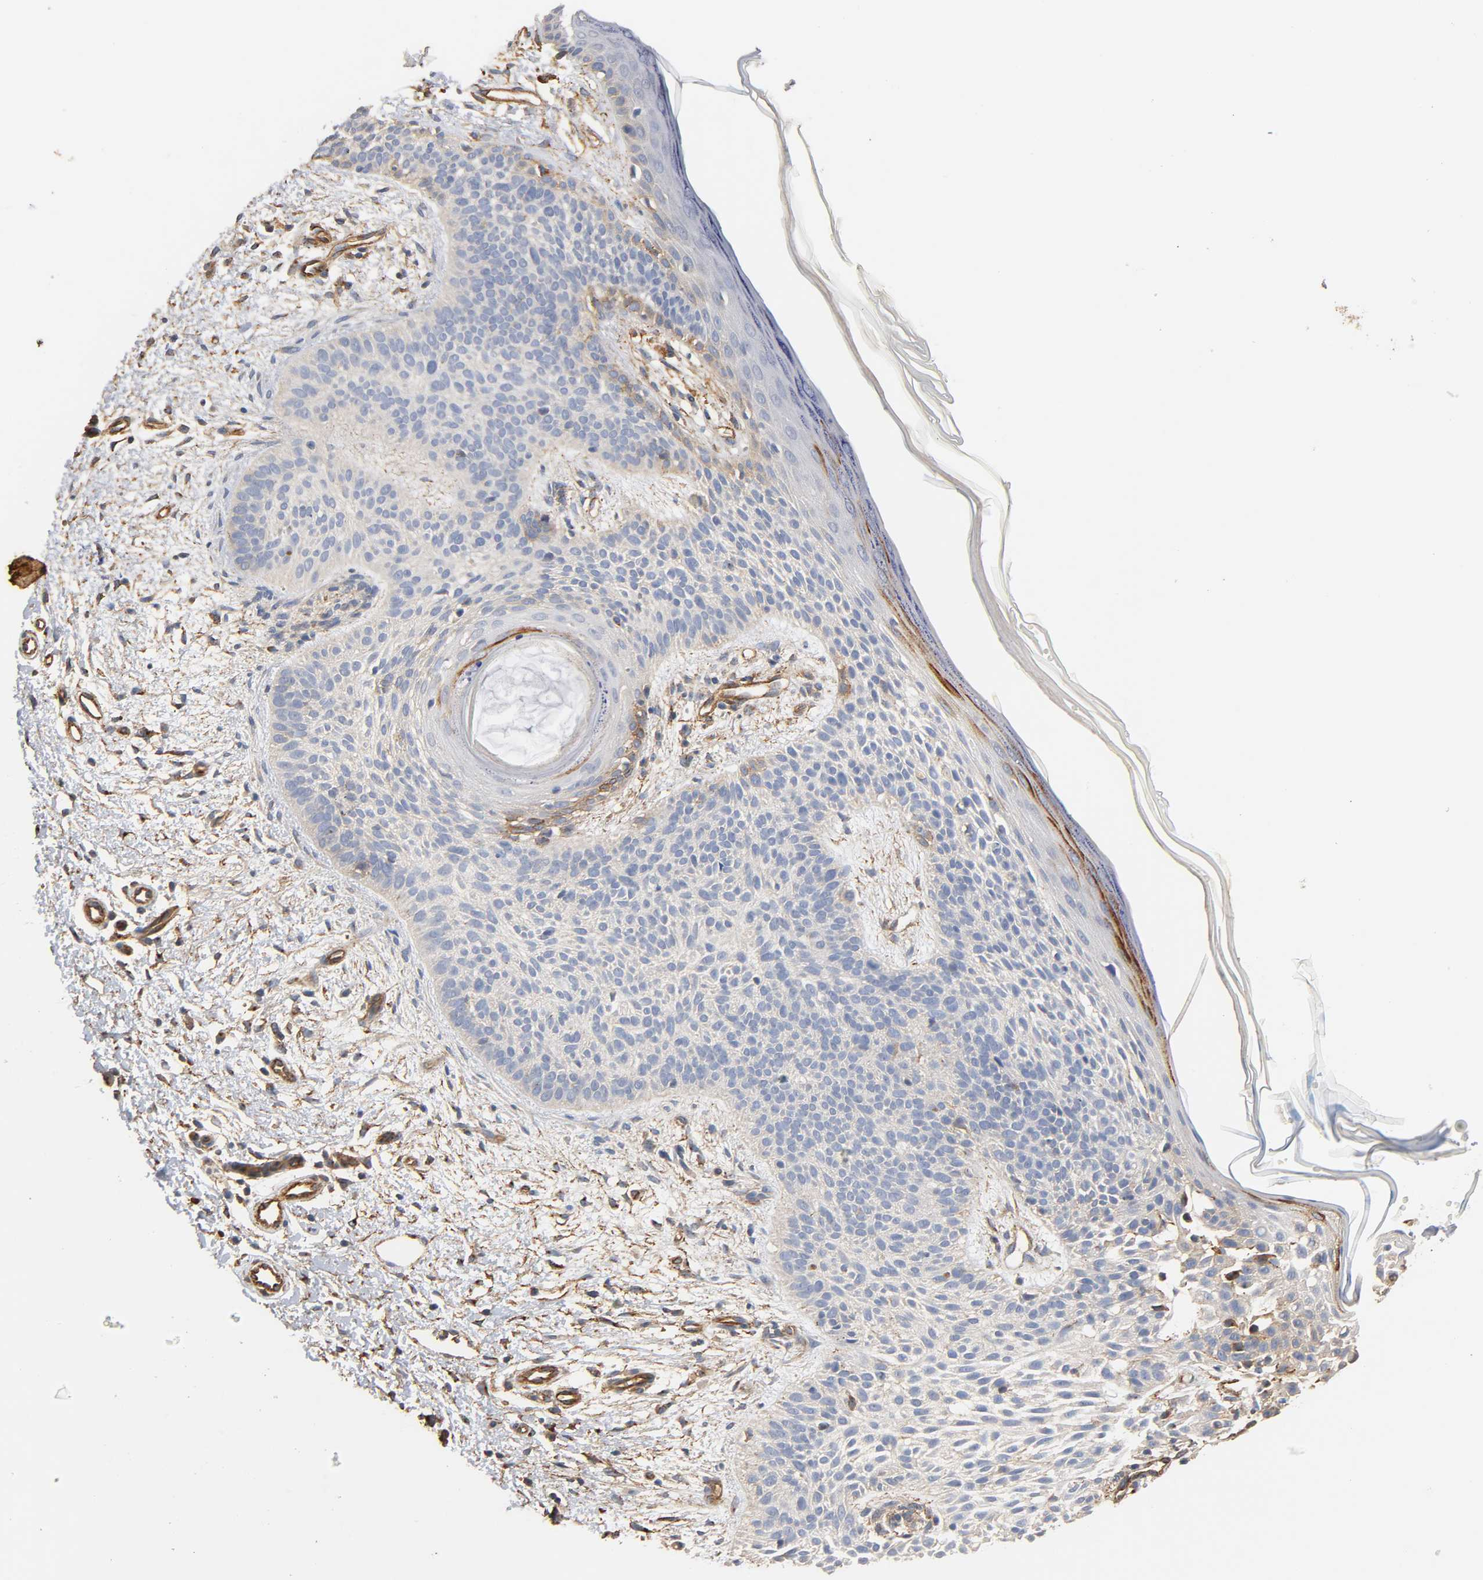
{"staining": {"intensity": "weak", "quantity": "<25%", "location": "cytoplasmic/membranous"}, "tissue": "skin cancer", "cell_type": "Tumor cells", "image_type": "cancer", "snomed": [{"axis": "morphology", "description": "Normal tissue, NOS"}, {"axis": "morphology", "description": "Basal cell carcinoma"}, {"axis": "topography", "description": "Skin"}], "caption": "Human skin basal cell carcinoma stained for a protein using IHC displays no expression in tumor cells.", "gene": "IFITM3", "patient": {"sex": "female", "age": 69}}